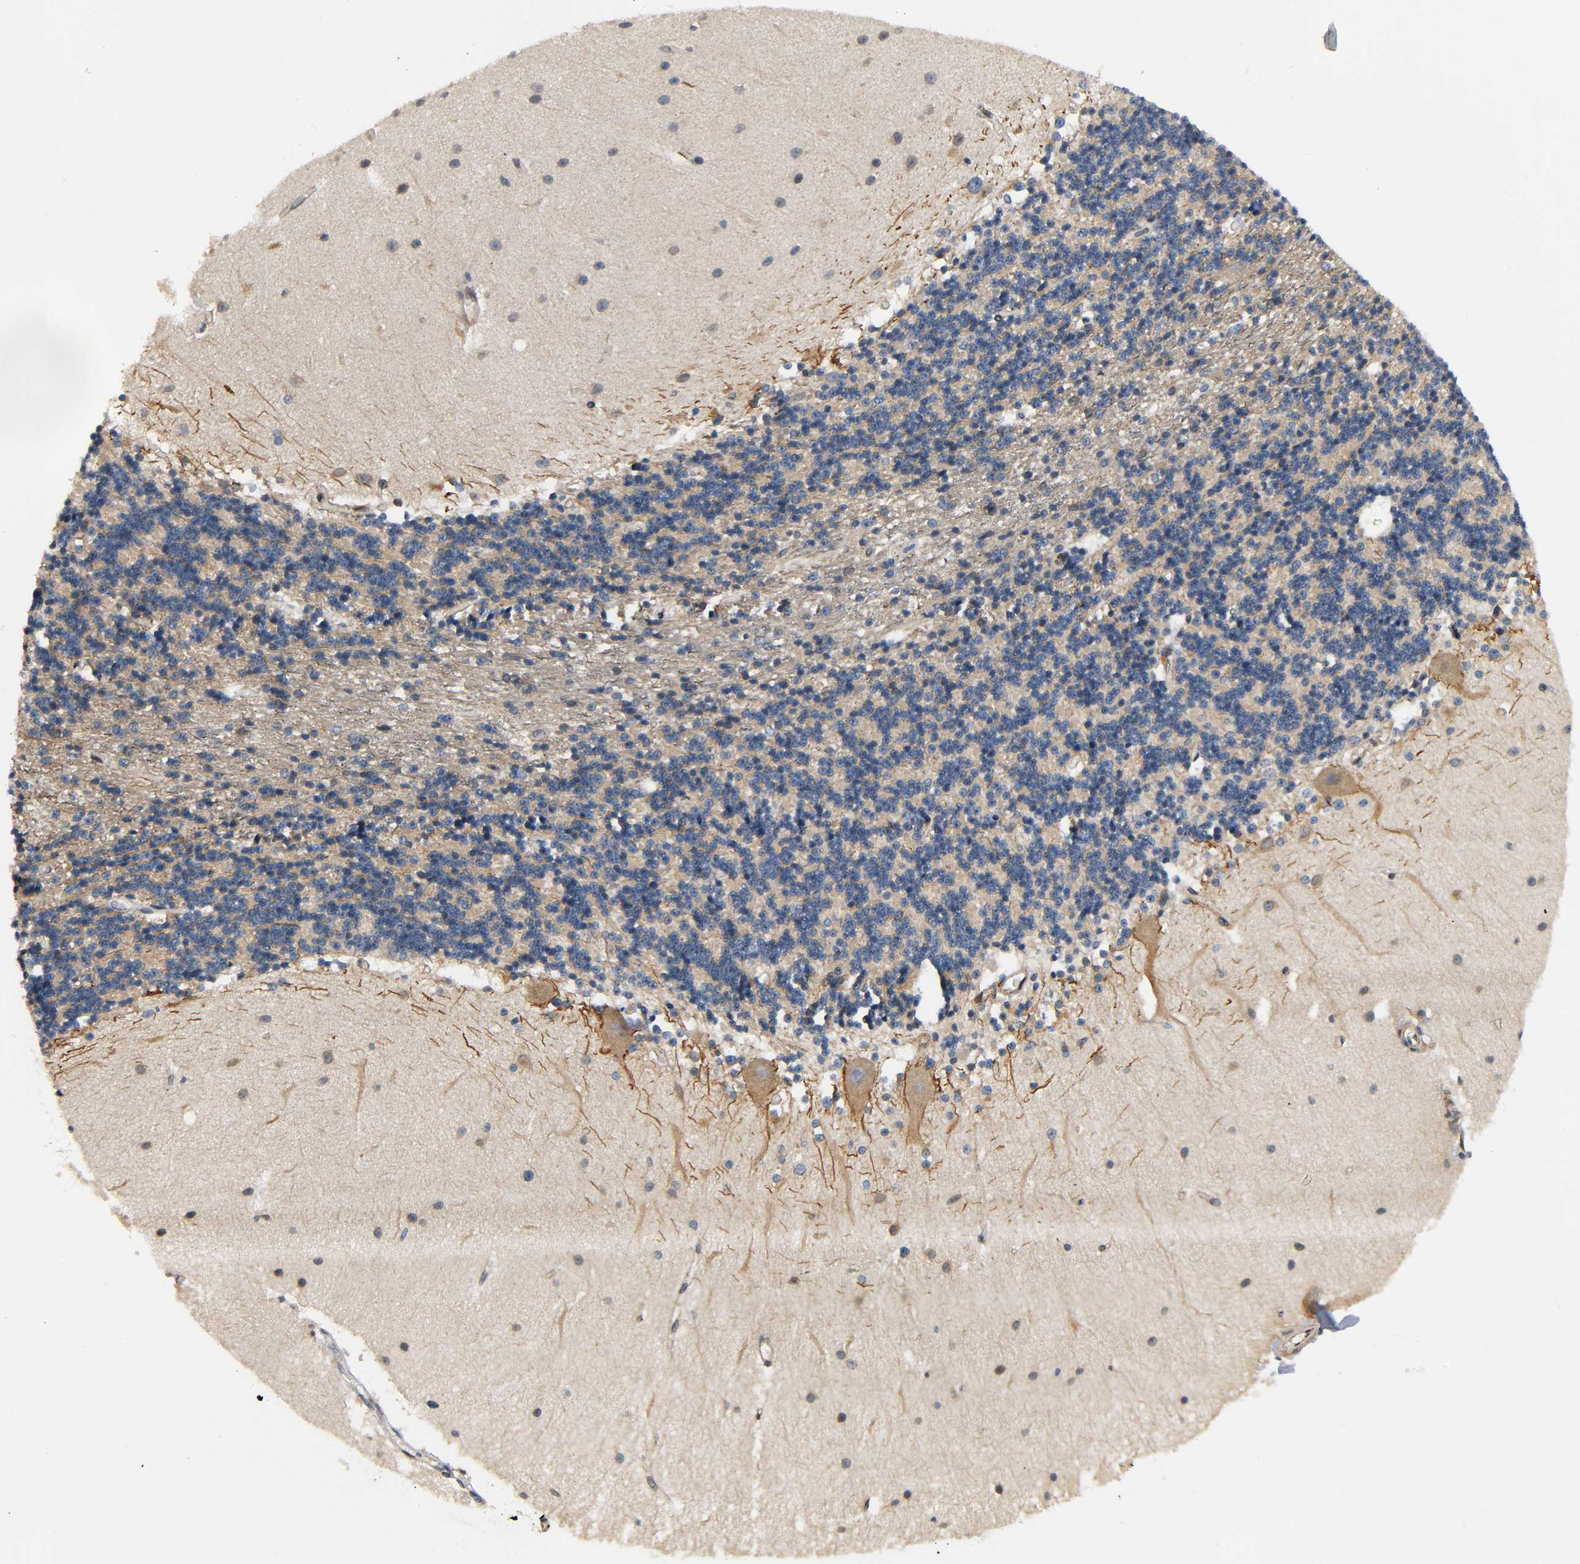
{"staining": {"intensity": "moderate", "quantity": "25%-75%", "location": "cytoplasmic/membranous"}, "tissue": "cerebellum", "cell_type": "Cells in granular layer", "image_type": "normal", "snomed": [{"axis": "morphology", "description": "Normal tissue, NOS"}, {"axis": "topography", "description": "Cerebellum"}], "caption": "This micrograph shows immunohistochemistry (IHC) staining of benign cerebellum, with medium moderate cytoplasmic/membranous positivity in about 25%-75% of cells in granular layer.", "gene": "ASB6", "patient": {"sex": "female", "age": 54}}